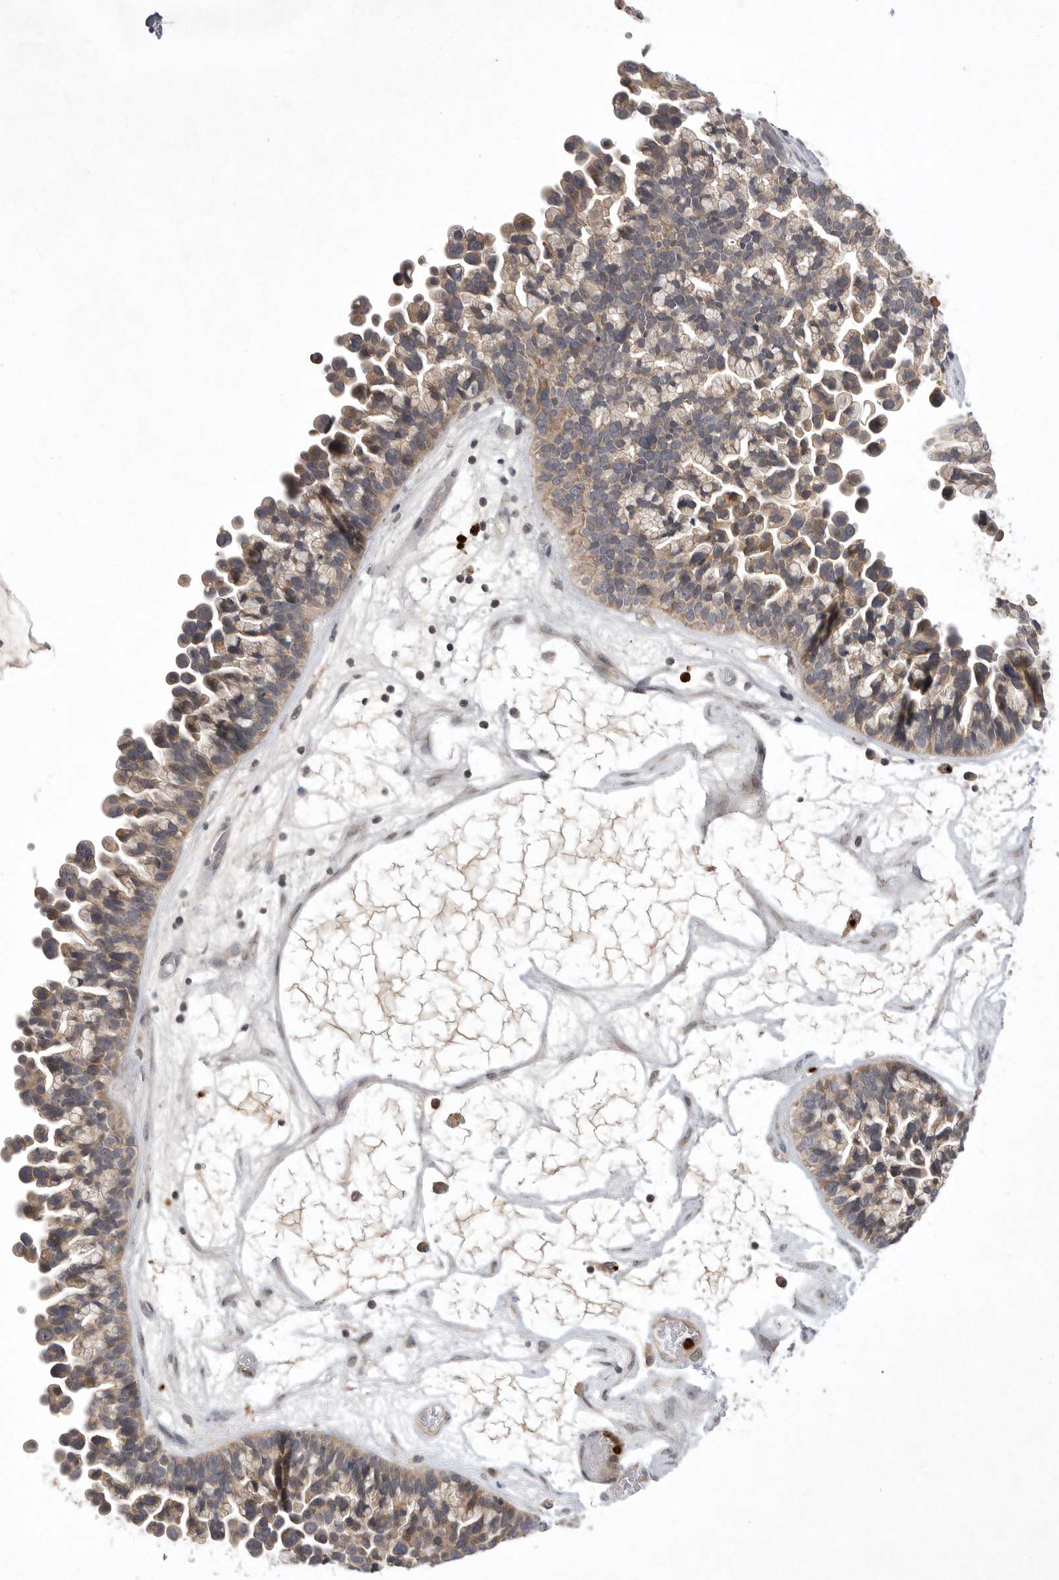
{"staining": {"intensity": "weak", "quantity": ">75%", "location": "cytoplasmic/membranous"}, "tissue": "ovarian cancer", "cell_type": "Tumor cells", "image_type": "cancer", "snomed": [{"axis": "morphology", "description": "Cystadenocarcinoma, serous, NOS"}, {"axis": "topography", "description": "Ovary"}], "caption": "Ovarian cancer (serous cystadenocarcinoma) tissue demonstrates weak cytoplasmic/membranous staining in about >75% of tumor cells, visualized by immunohistochemistry. (DAB IHC with brightfield microscopy, high magnification).", "gene": "UBE3D", "patient": {"sex": "female", "age": 56}}